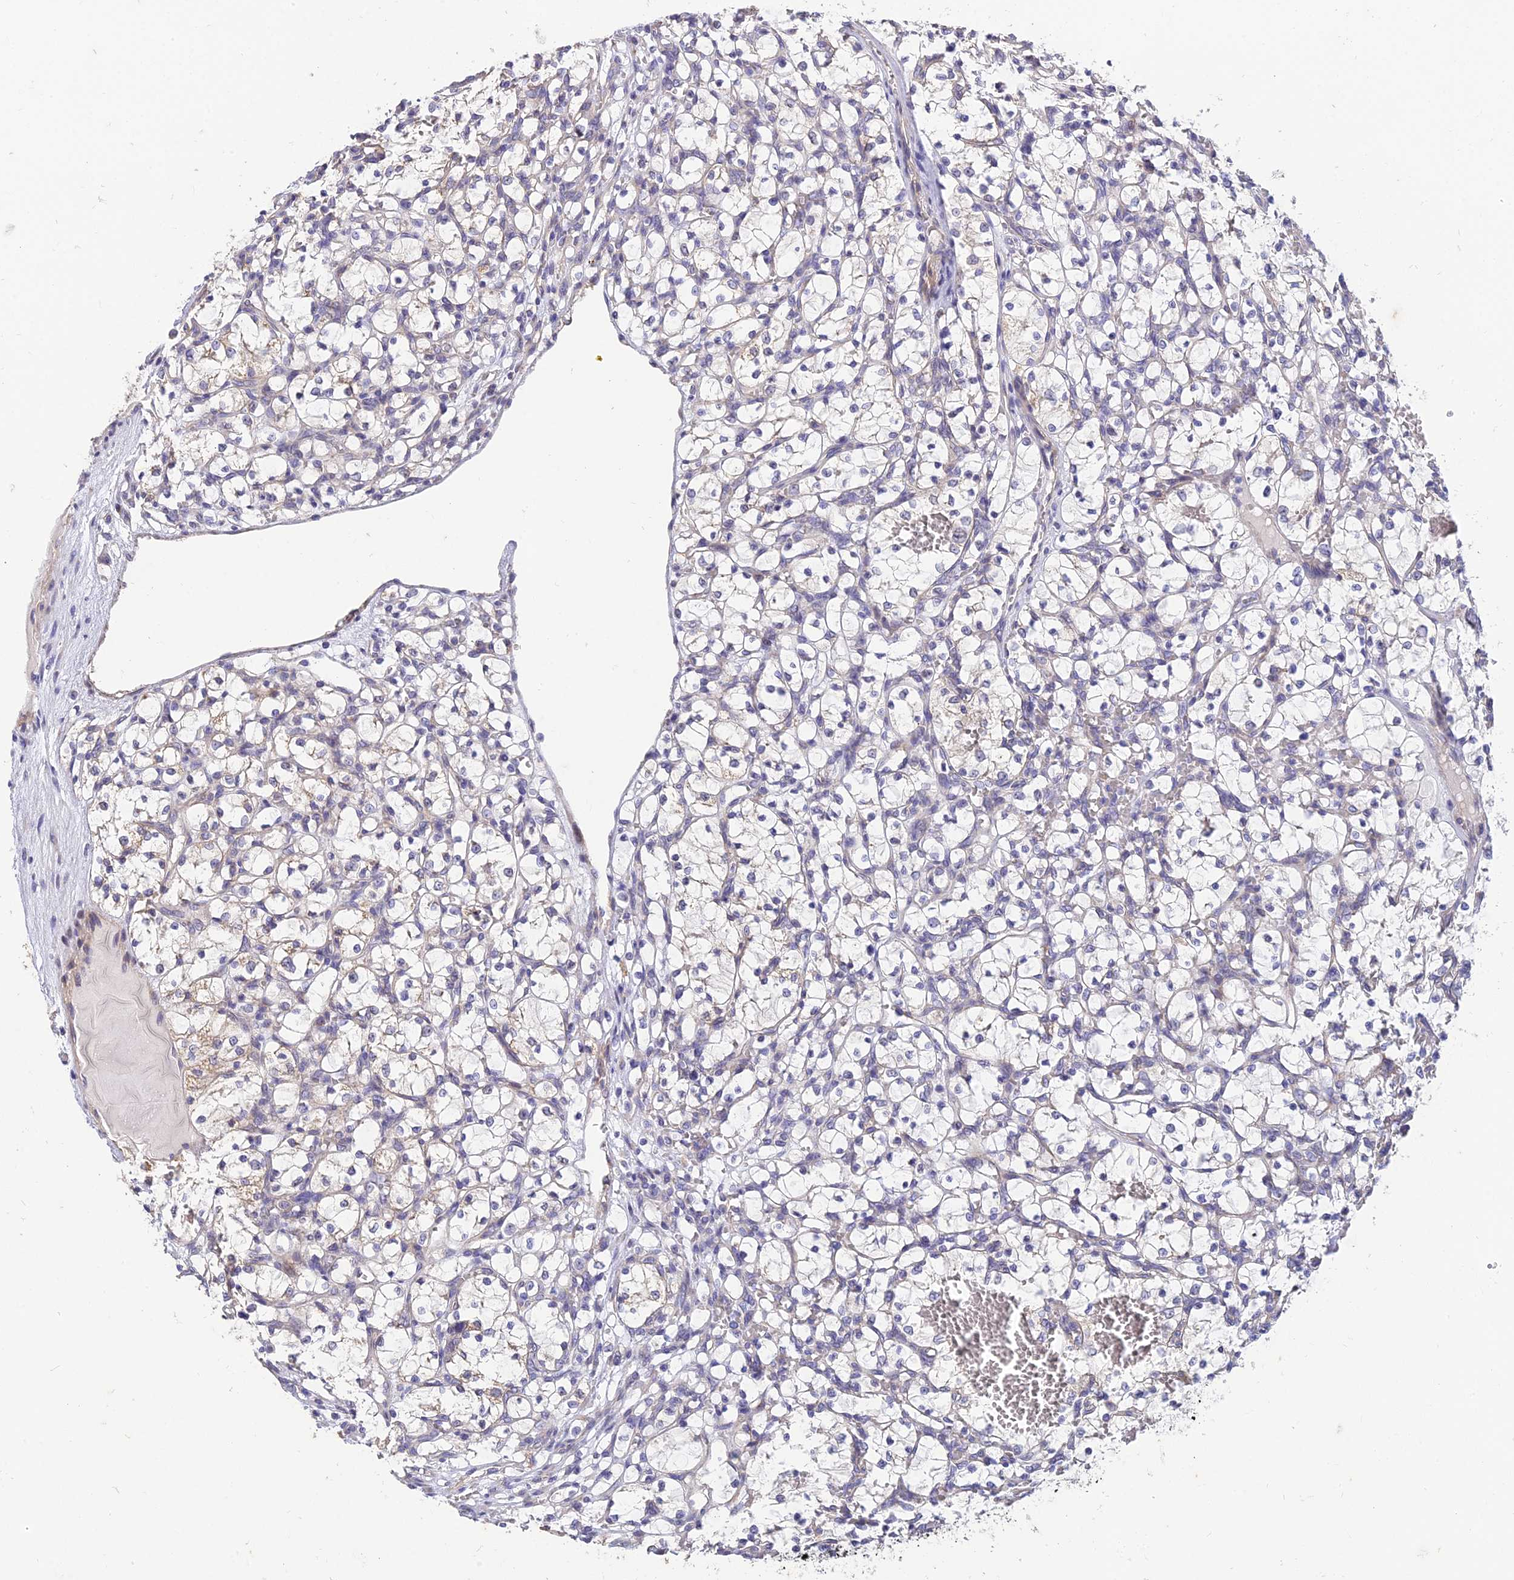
{"staining": {"intensity": "negative", "quantity": "none", "location": "none"}, "tissue": "renal cancer", "cell_type": "Tumor cells", "image_type": "cancer", "snomed": [{"axis": "morphology", "description": "Adenocarcinoma, NOS"}, {"axis": "topography", "description": "Kidney"}], "caption": "Tumor cells are negative for brown protein staining in renal adenocarcinoma.", "gene": "ARL8B", "patient": {"sex": "female", "age": 69}}